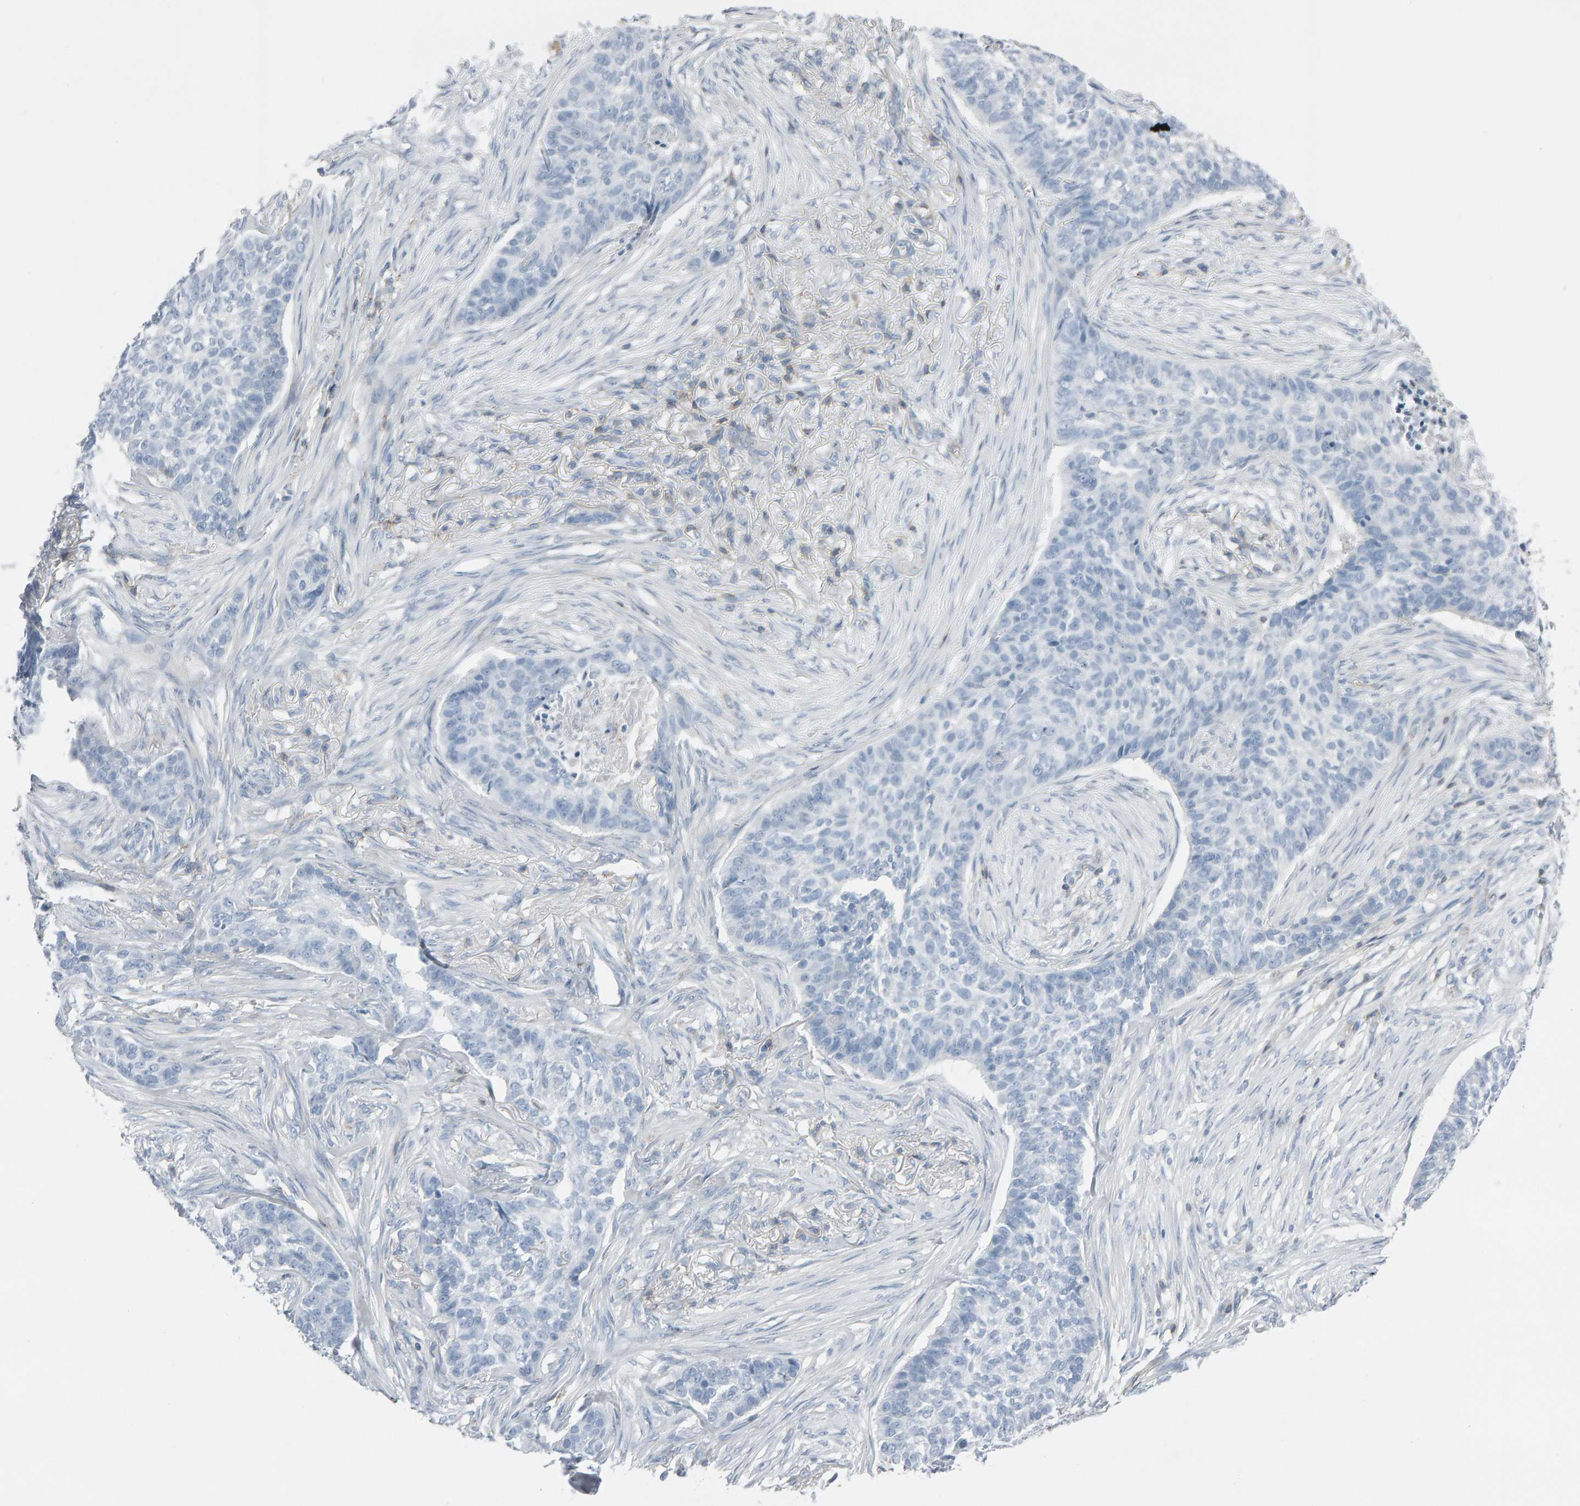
{"staining": {"intensity": "negative", "quantity": "none", "location": "none"}, "tissue": "skin cancer", "cell_type": "Tumor cells", "image_type": "cancer", "snomed": [{"axis": "morphology", "description": "Basal cell carcinoma"}, {"axis": "topography", "description": "Skin"}], "caption": "Basal cell carcinoma (skin) was stained to show a protein in brown. There is no significant positivity in tumor cells.", "gene": "FYN", "patient": {"sex": "male", "age": 85}}